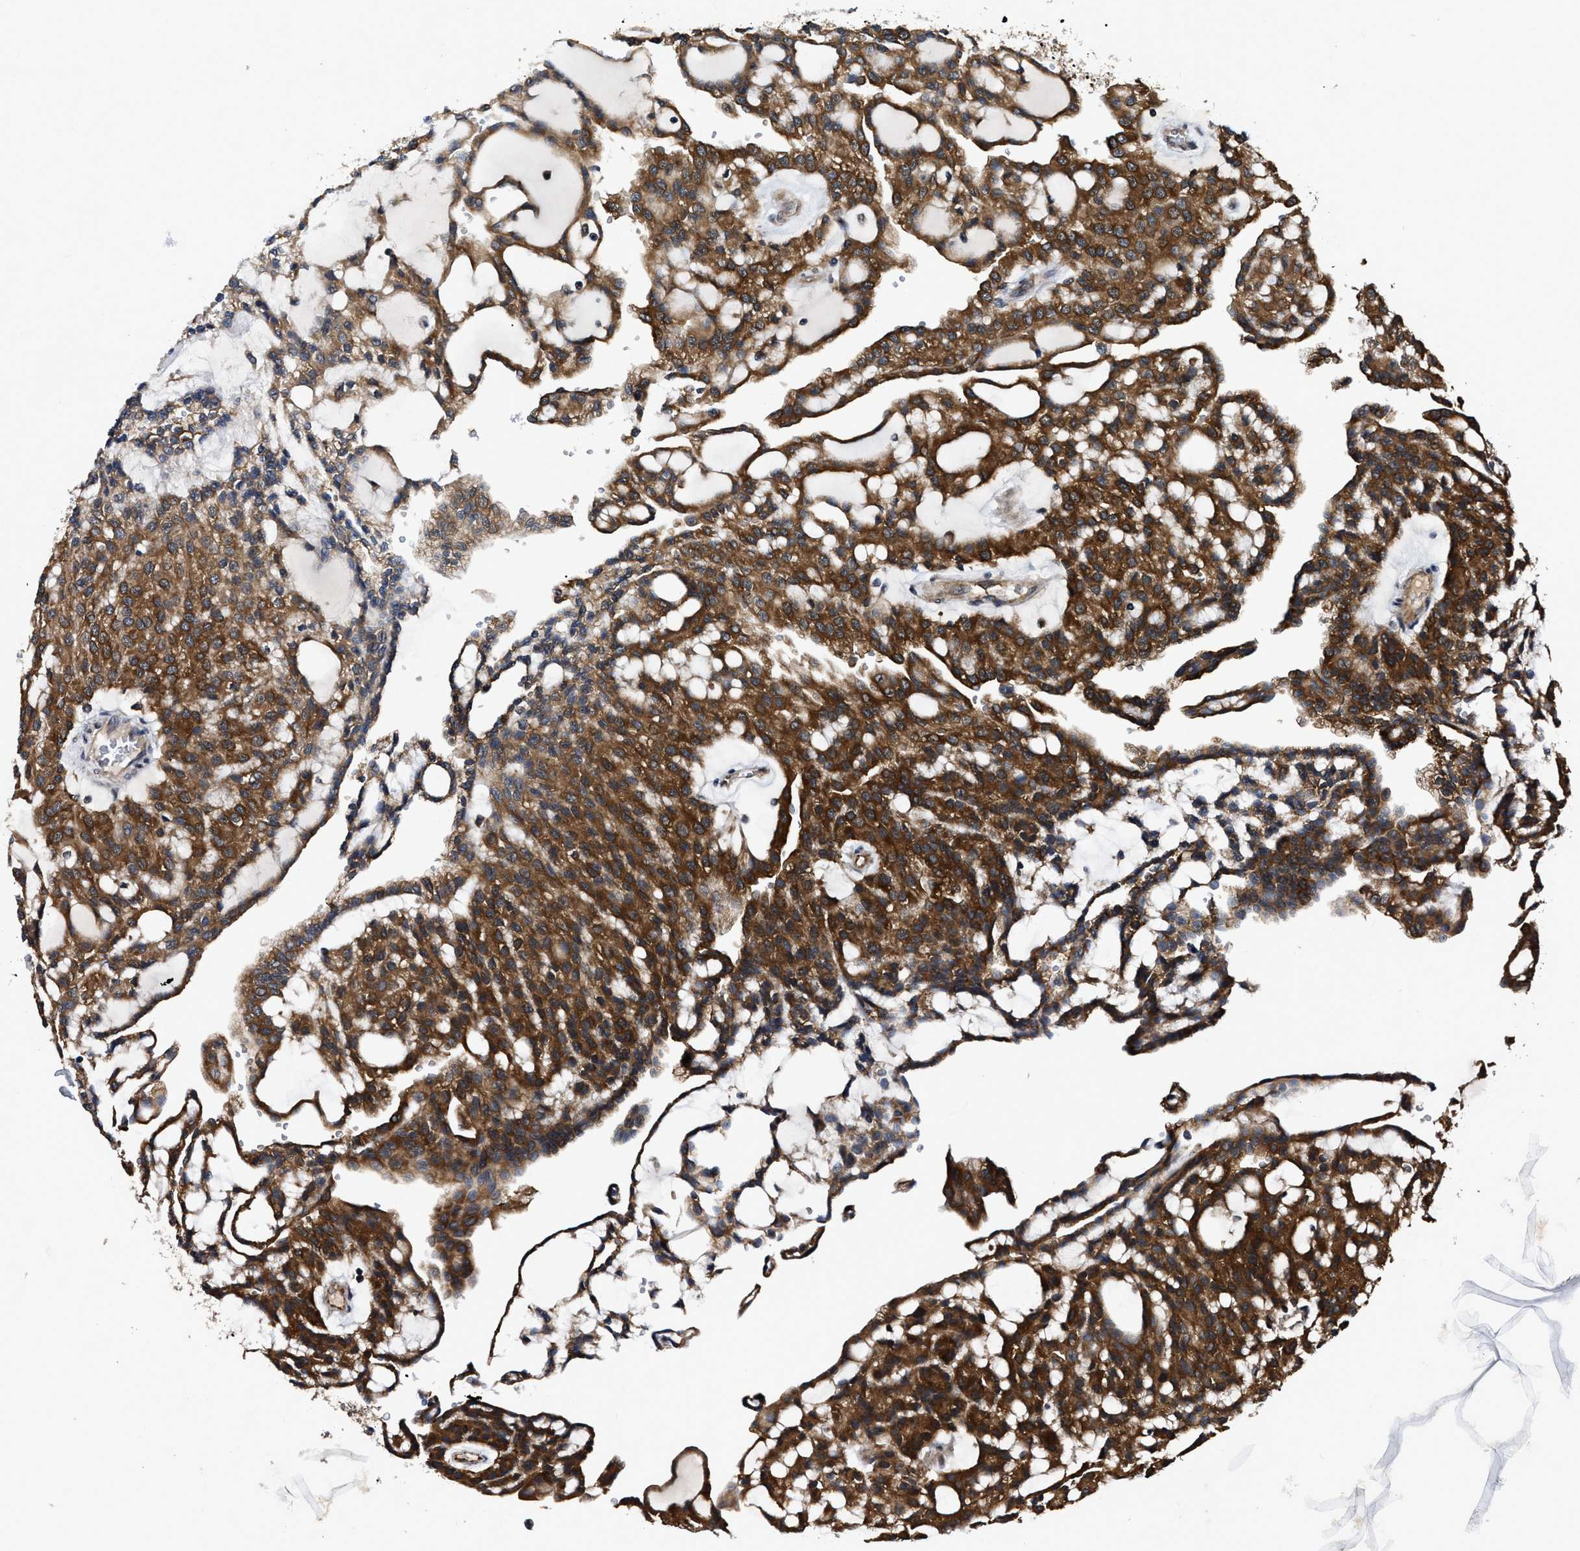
{"staining": {"intensity": "strong", "quantity": ">75%", "location": "cytoplasmic/membranous"}, "tissue": "renal cancer", "cell_type": "Tumor cells", "image_type": "cancer", "snomed": [{"axis": "morphology", "description": "Adenocarcinoma, NOS"}, {"axis": "topography", "description": "Kidney"}], "caption": "Immunohistochemical staining of renal cancer exhibits high levels of strong cytoplasmic/membranous positivity in approximately >75% of tumor cells.", "gene": "GET4", "patient": {"sex": "male", "age": 63}}